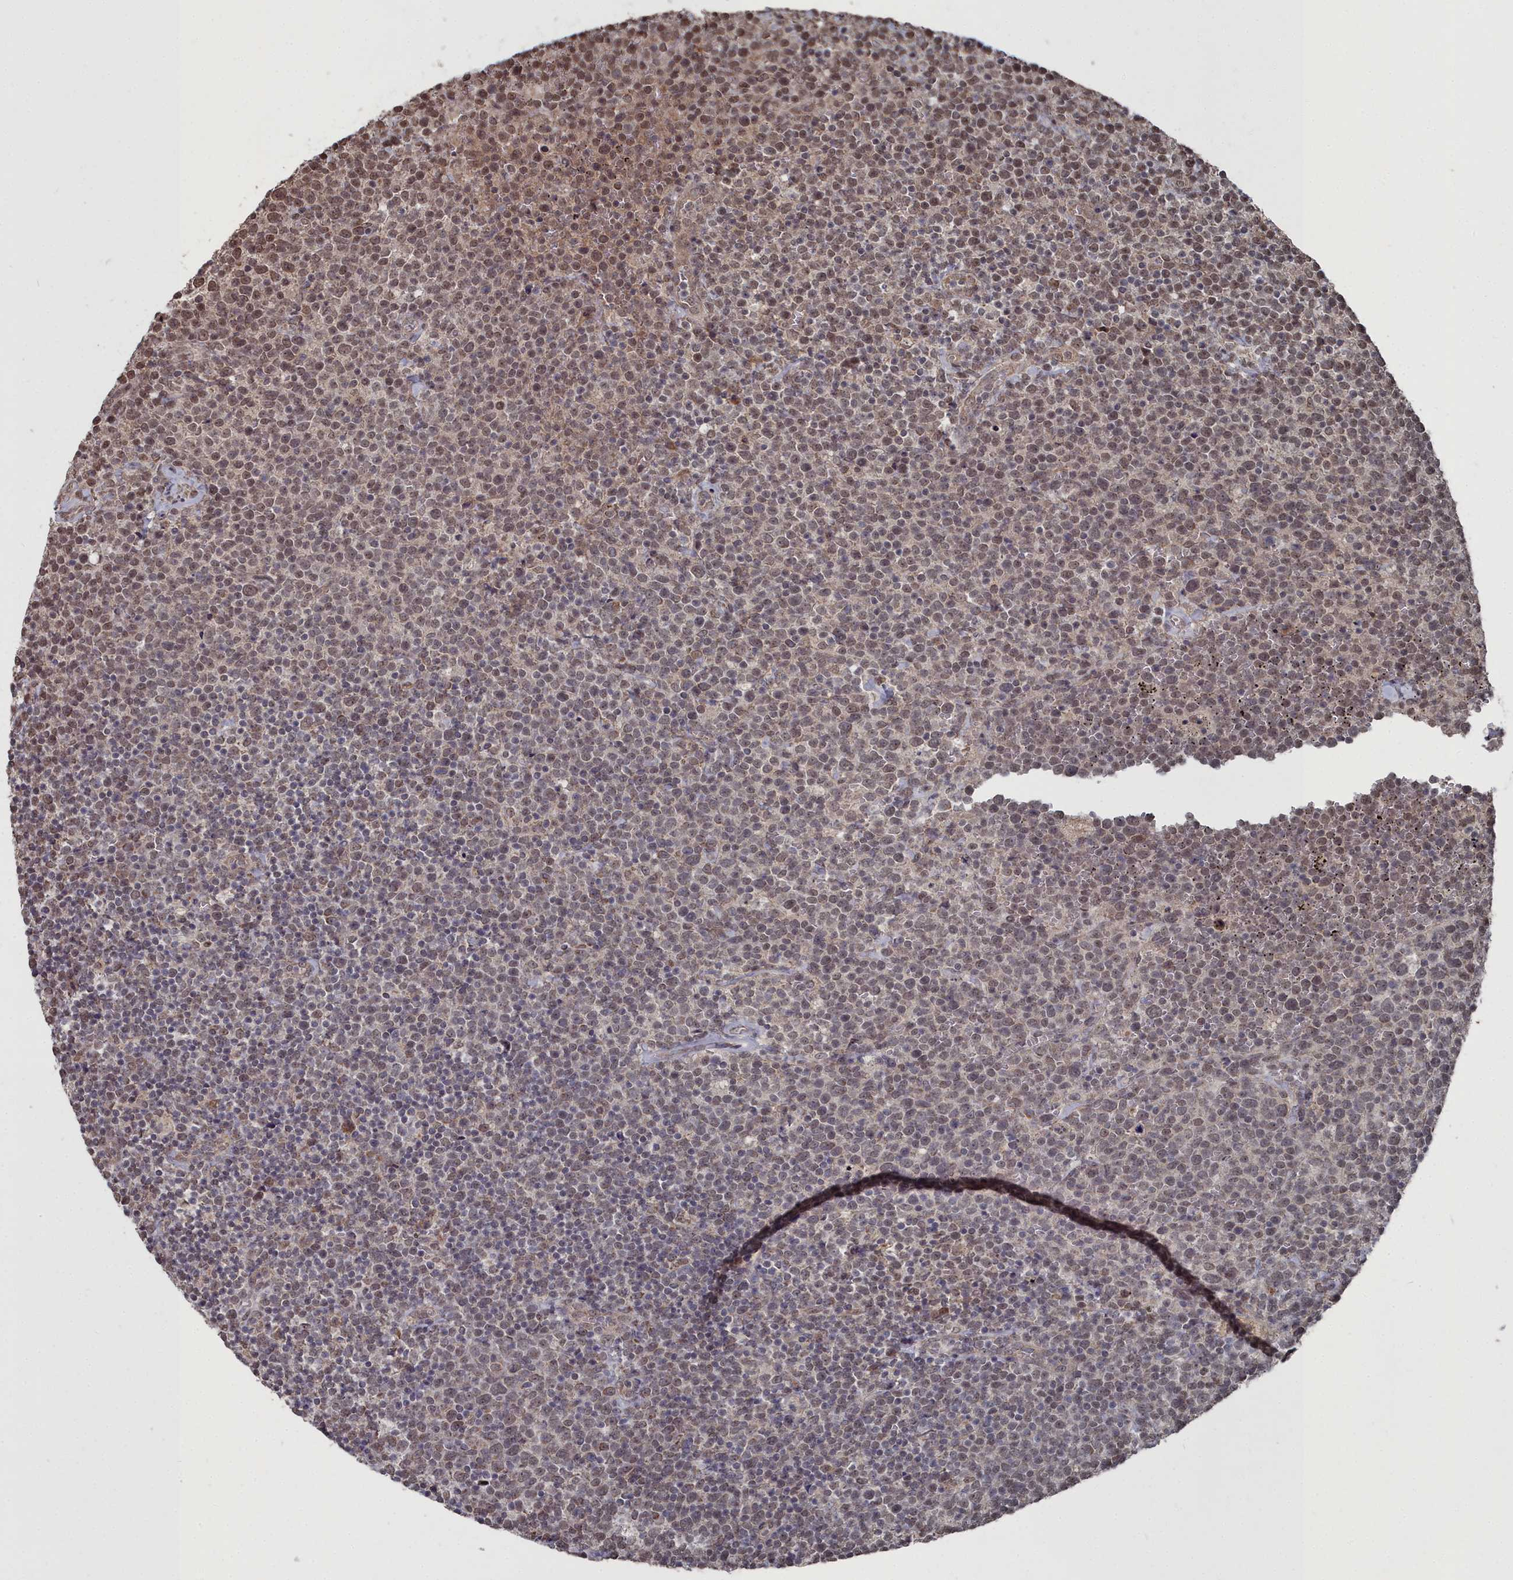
{"staining": {"intensity": "moderate", "quantity": "<25%", "location": "nuclear"}, "tissue": "lymphoma", "cell_type": "Tumor cells", "image_type": "cancer", "snomed": [{"axis": "morphology", "description": "Malignant lymphoma, non-Hodgkin's type, High grade"}, {"axis": "topography", "description": "Lymph node"}], "caption": "Lymphoma stained for a protein (brown) reveals moderate nuclear positive staining in about <25% of tumor cells.", "gene": "CCNP", "patient": {"sex": "male", "age": 61}}